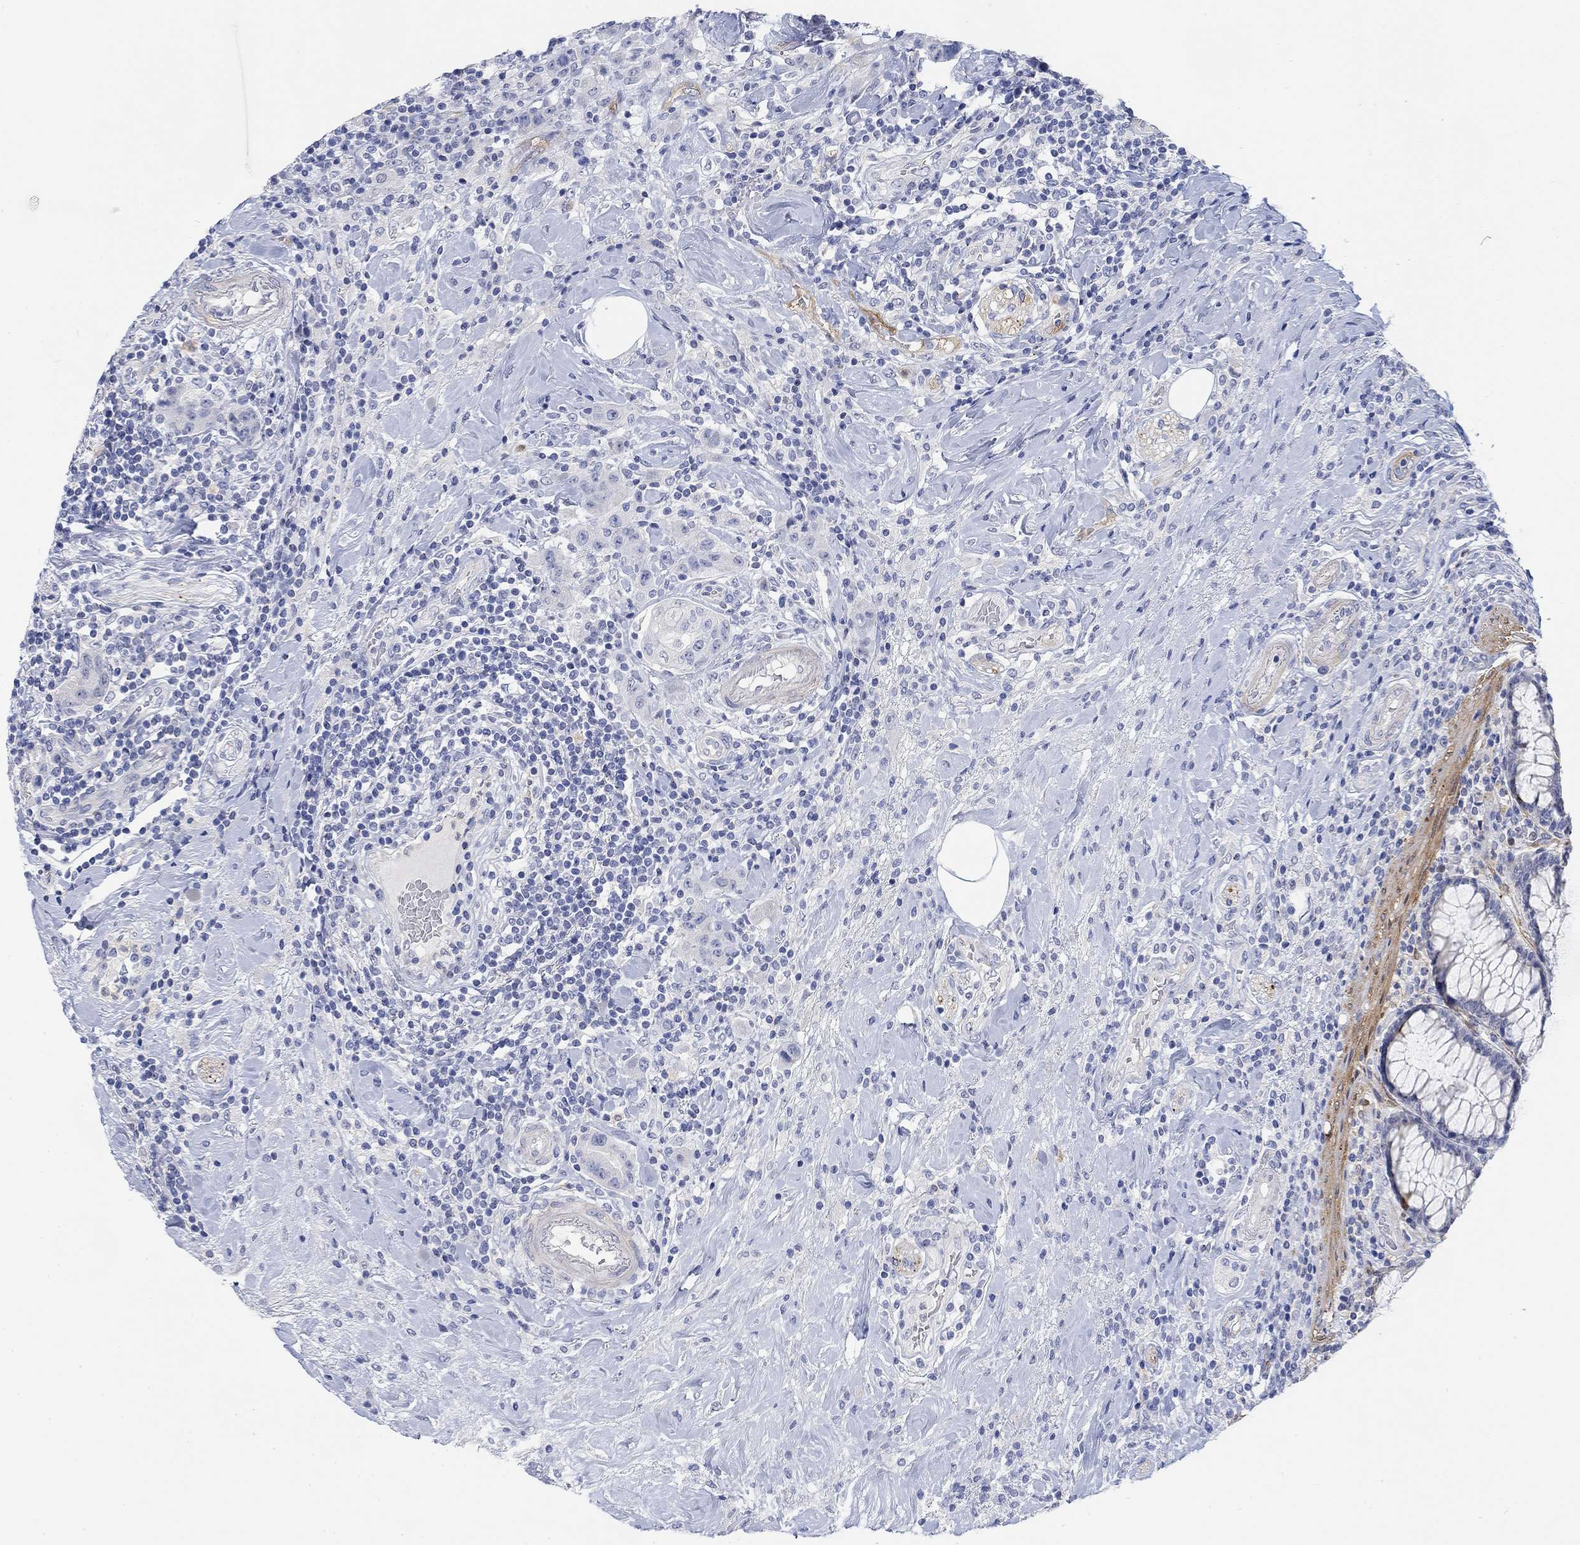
{"staining": {"intensity": "negative", "quantity": "none", "location": "none"}, "tissue": "colorectal cancer", "cell_type": "Tumor cells", "image_type": "cancer", "snomed": [{"axis": "morphology", "description": "Adenocarcinoma, NOS"}, {"axis": "topography", "description": "Colon"}], "caption": "This is a micrograph of immunohistochemistry (IHC) staining of colorectal cancer (adenocarcinoma), which shows no staining in tumor cells.", "gene": "VAT1L", "patient": {"sex": "female", "age": 69}}